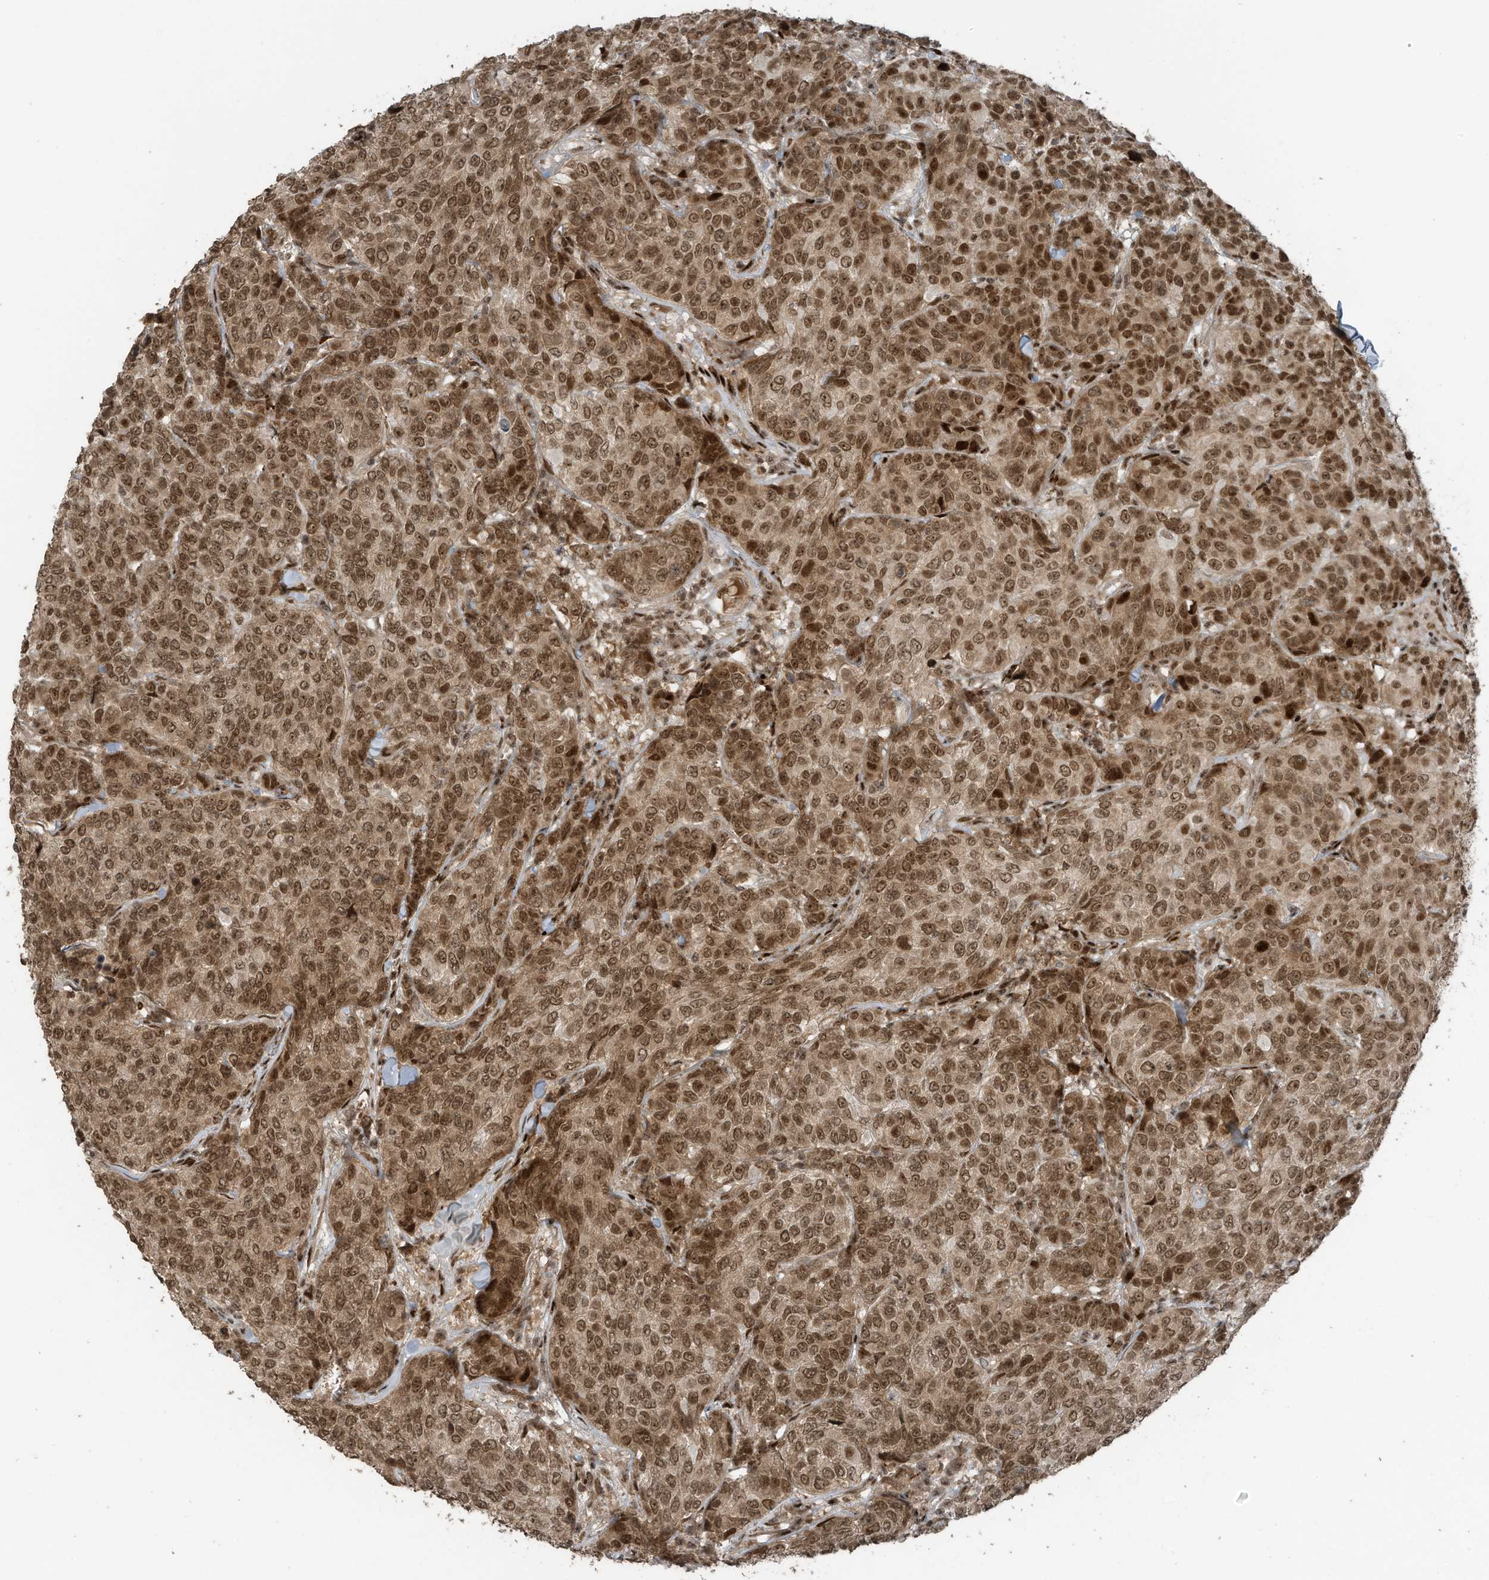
{"staining": {"intensity": "moderate", "quantity": ">75%", "location": "nuclear"}, "tissue": "breast cancer", "cell_type": "Tumor cells", "image_type": "cancer", "snomed": [{"axis": "morphology", "description": "Duct carcinoma"}, {"axis": "topography", "description": "Breast"}], "caption": "This is a histology image of immunohistochemistry staining of intraductal carcinoma (breast), which shows moderate positivity in the nuclear of tumor cells.", "gene": "PCNP", "patient": {"sex": "female", "age": 55}}